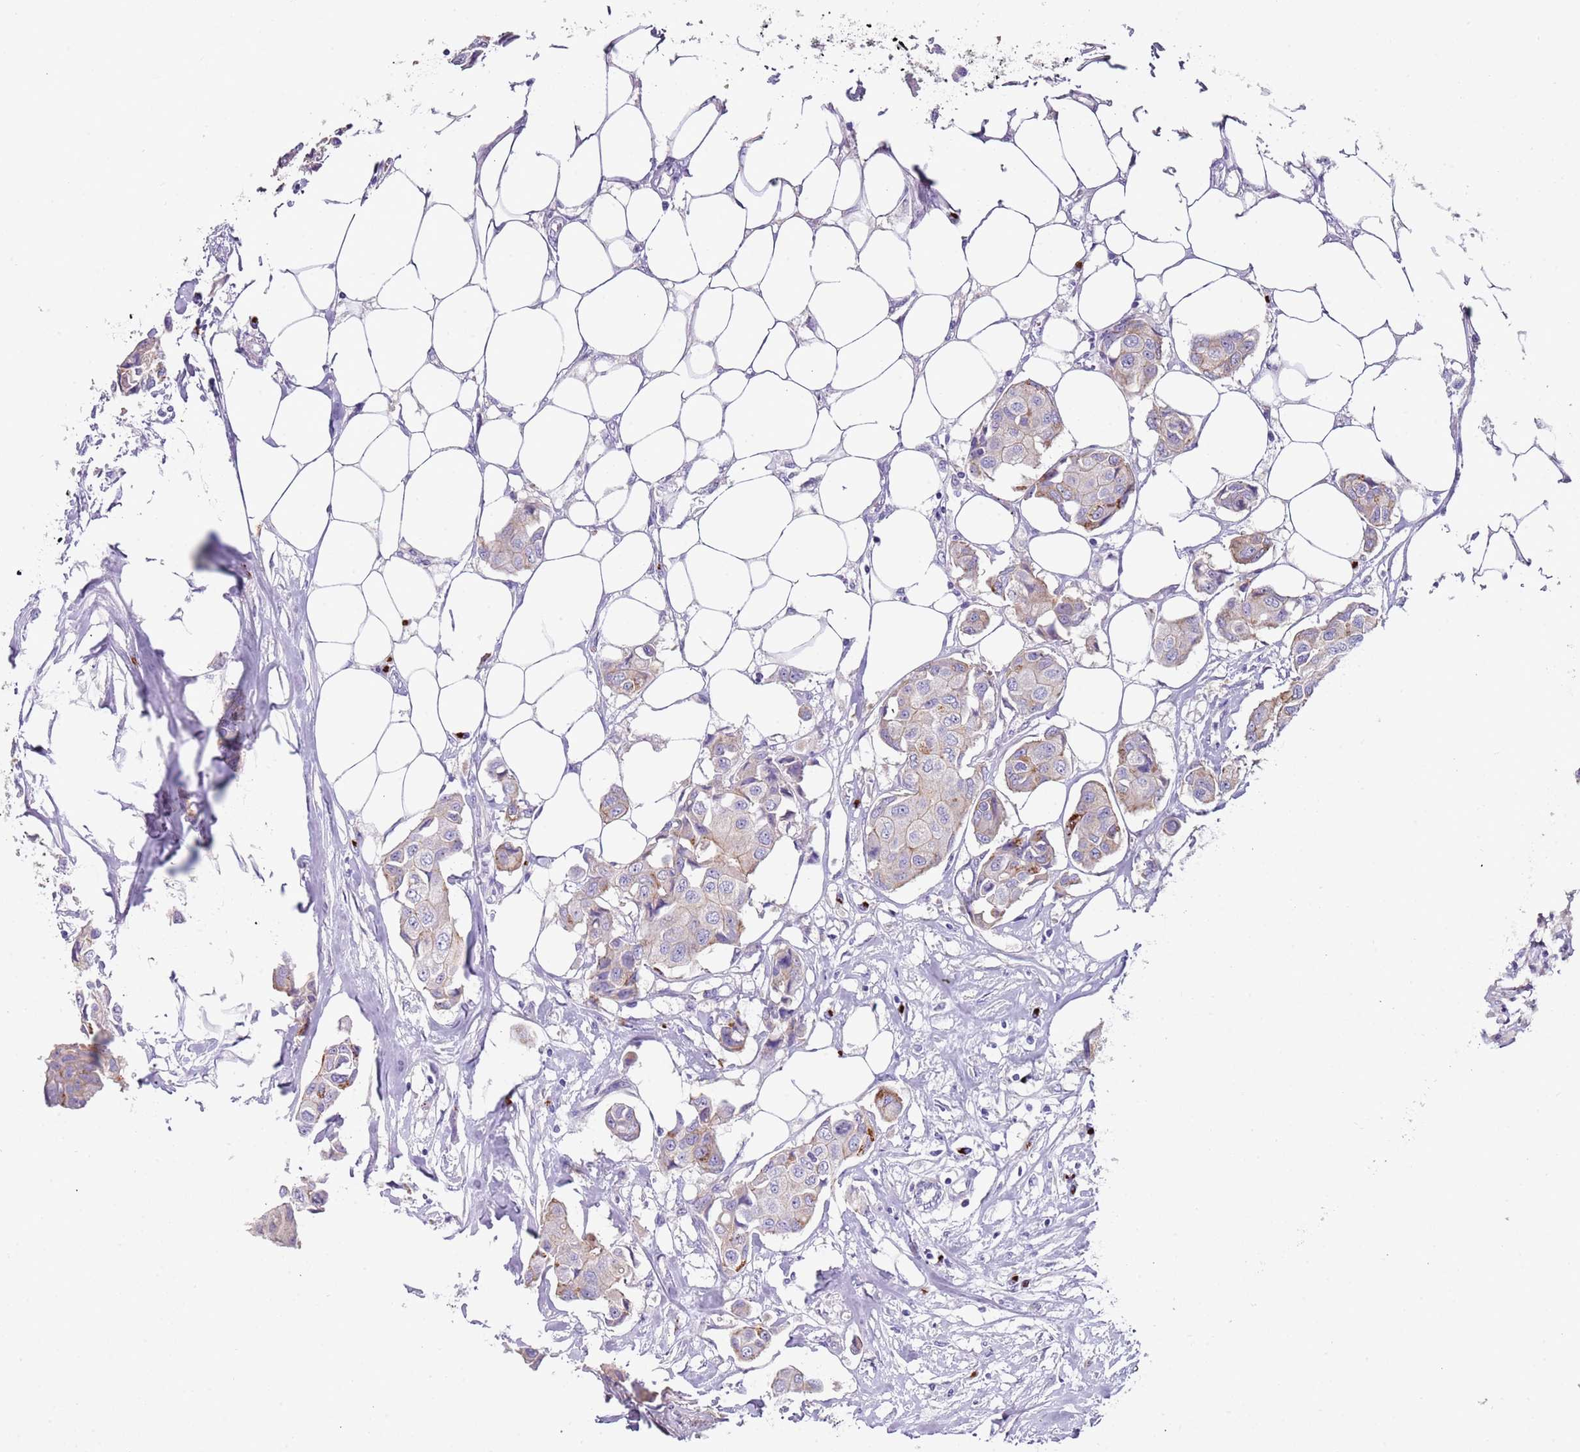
{"staining": {"intensity": "moderate", "quantity": "<25%", "location": "cytoplasmic/membranous"}, "tissue": "breast cancer", "cell_type": "Tumor cells", "image_type": "cancer", "snomed": [{"axis": "morphology", "description": "Duct carcinoma"}, {"axis": "topography", "description": "Breast"}, {"axis": "topography", "description": "Lymph node"}], "caption": "Immunohistochemistry (IHC) photomicrograph of breast cancer (intraductal carcinoma) stained for a protein (brown), which demonstrates low levels of moderate cytoplasmic/membranous positivity in approximately <25% of tumor cells.", "gene": "C2CD3", "patient": {"sex": "female", "age": 80}}